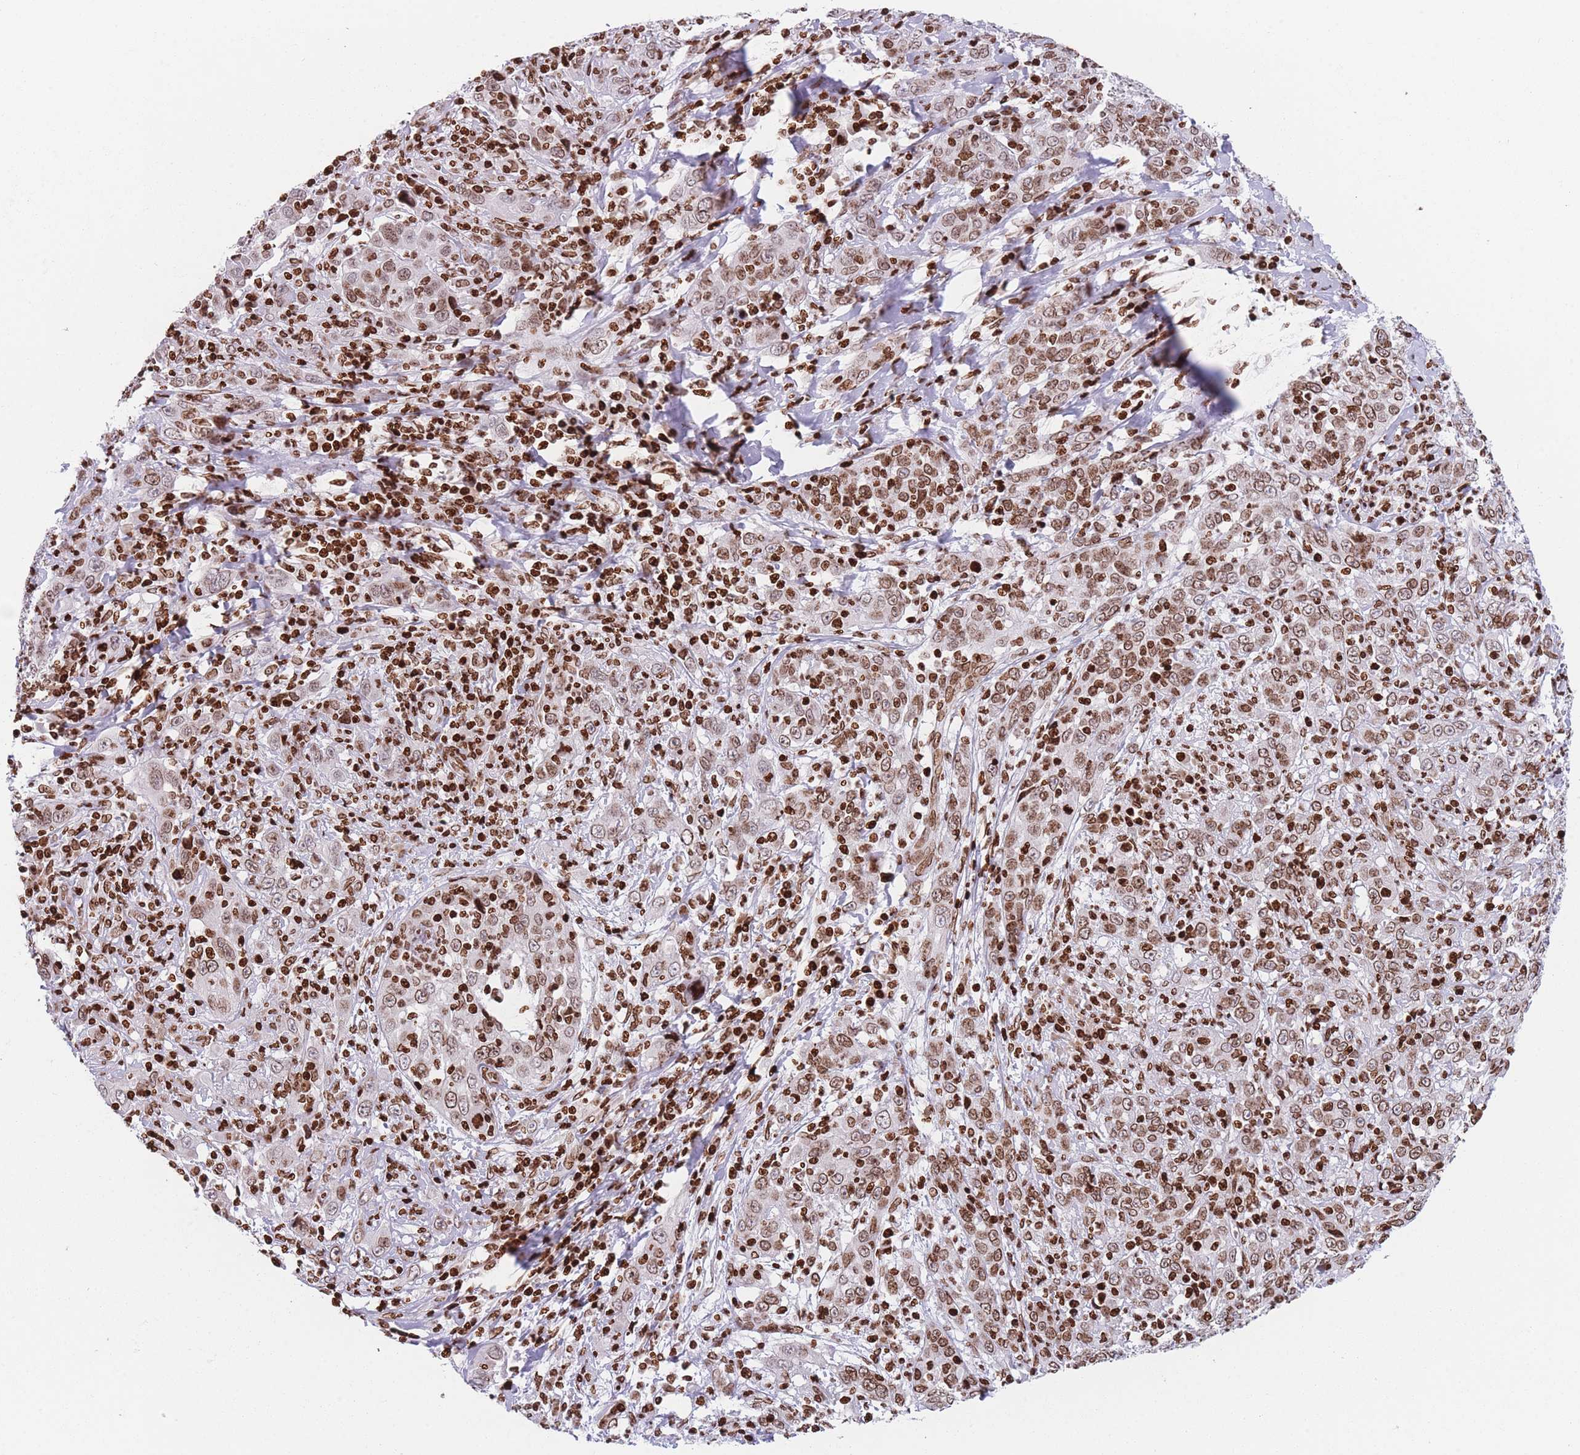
{"staining": {"intensity": "moderate", "quantity": ">75%", "location": "nuclear"}, "tissue": "cervical cancer", "cell_type": "Tumor cells", "image_type": "cancer", "snomed": [{"axis": "morphology", "description": "Squamous cell carcinoma, NOS"}, {"axis": "topography", "description": "Cervix"}], "caption": "Cervical squamous cell carcinoma tissue exhibits moderate nuclear expression in about >75% of tumor cells, visualized by immunohistochemistry.", "gene": "AK9", "patient": {"sex": "female", "age": 46}}